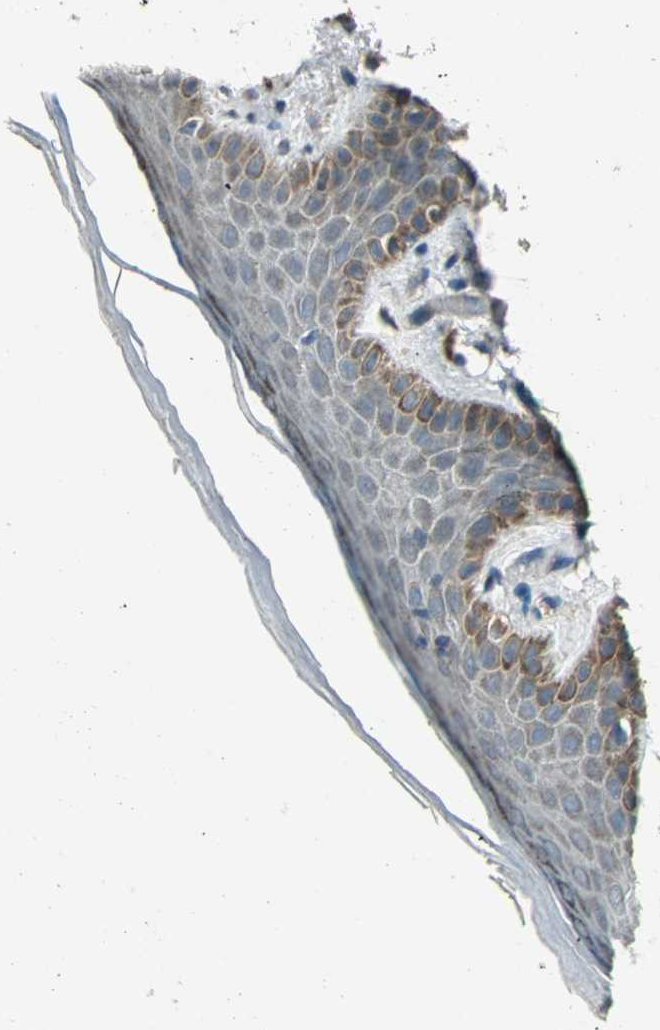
{"staining": {"intensity": "moderate", "quantity": "<25%", "location": "cytoplasmic/membranous"}, "tissue": "skin", "cell_type": "Epidermal cells", "image_type": "normal", "snomed": [{"axis": "morphology", "description": "Normal tissue, NOS"}, {"axis": "topography", "description": "Anal"}], "caption": "Moderate cytoplasmic/membranous expression for a protein is present in approximately <25% of epidermal cells of unremarkable skin using IHC.", "gene": "TRAK1", "patient": {"sex": "male", "age": 74}}